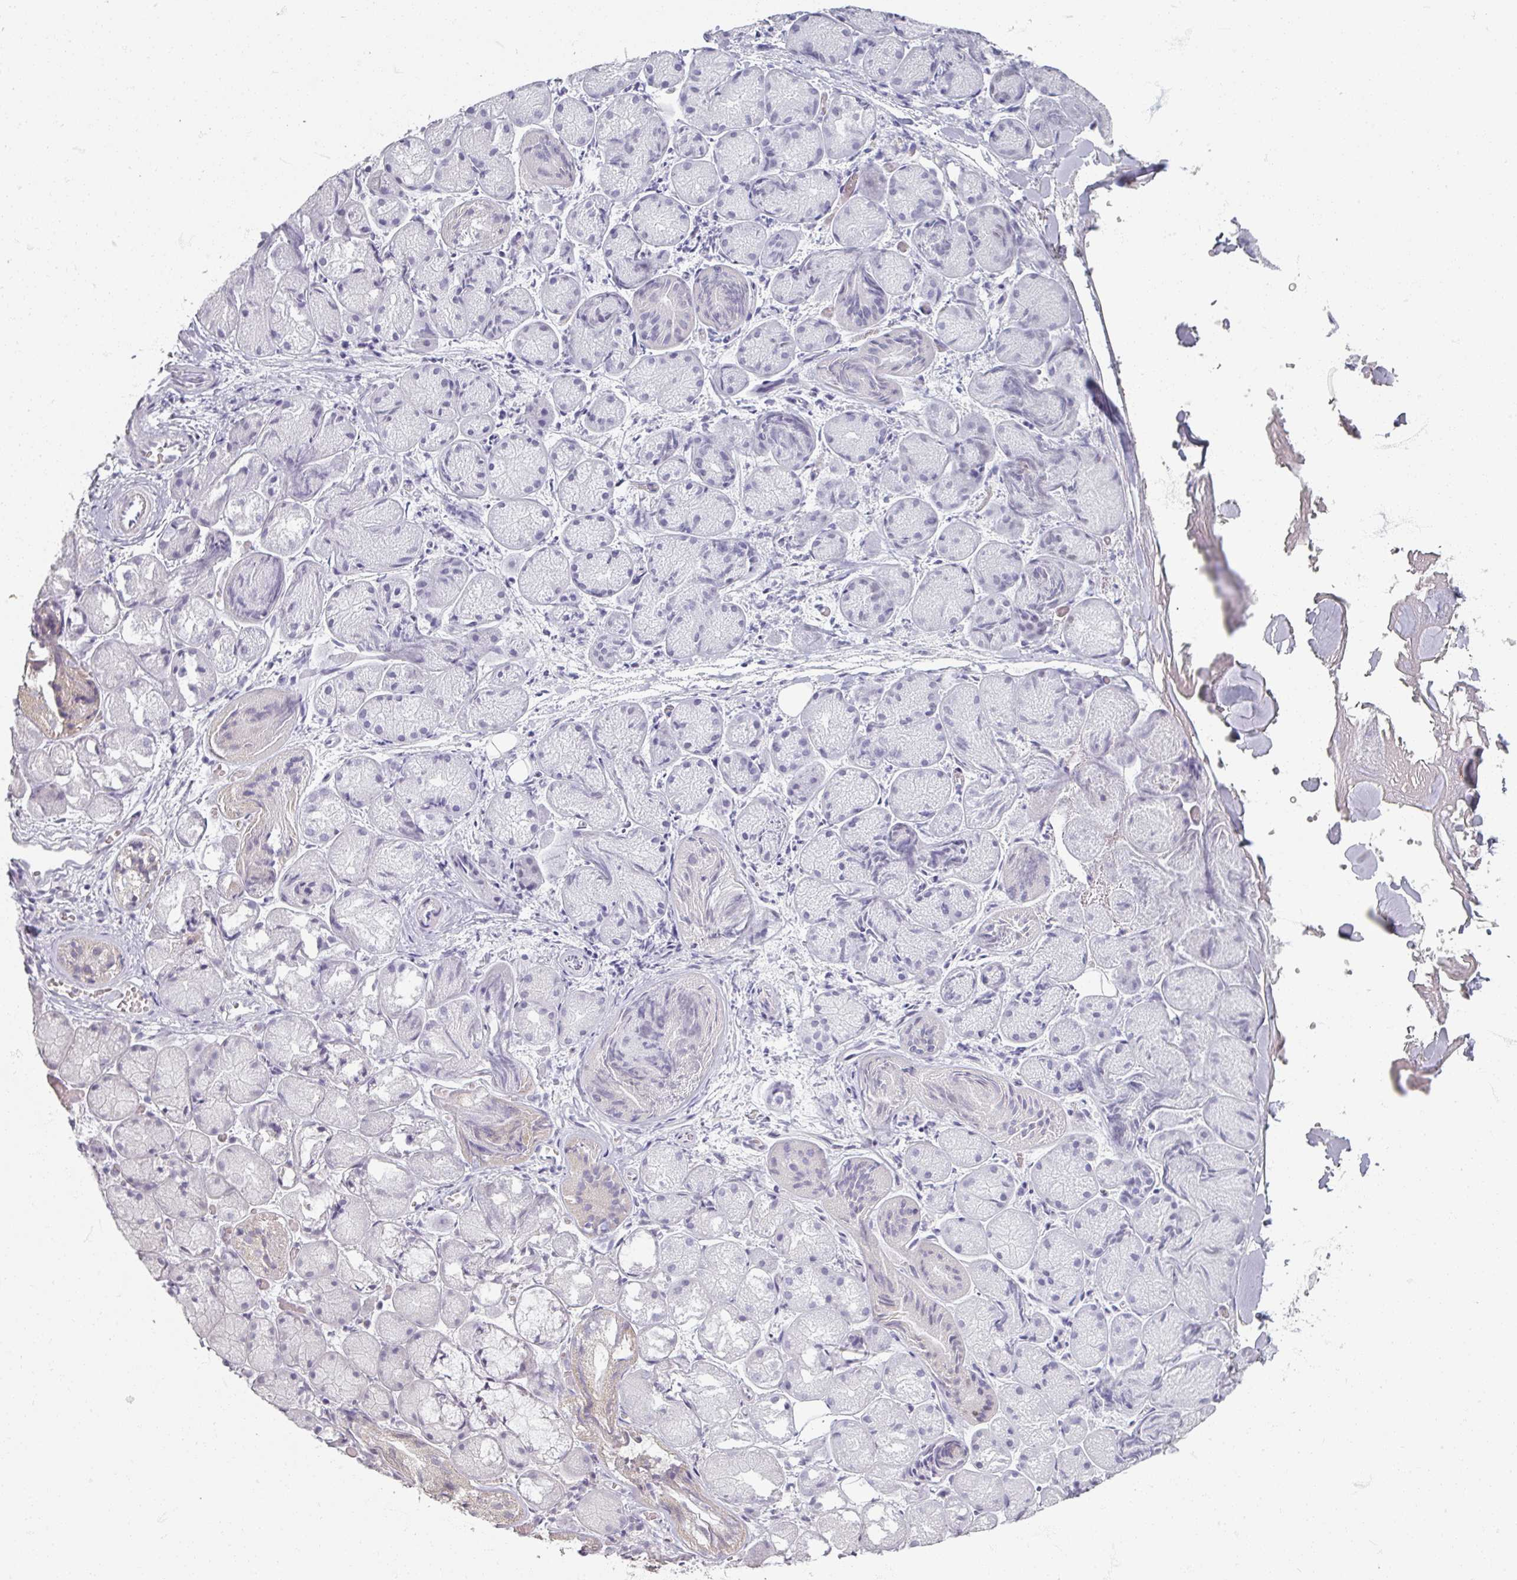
{"staining": {"intensity": "negative", "quantity": "none", "location": "none"}, "tissue": "salivary gland", "cell_type": "Glandular cells", "image_type": "normal", "snomed": [{"axis": "morphology", "description": "Normal tissue, NOS"}, {"axis": "topography", "description": "Salivary gland"}], "caption": "Glandular cells show no significant protein expression in benign salivary gland. (DAB immunohistochemistry with hematoxylin counter stain).", "gene": "SOX11", "patient": {"sex": "female", "age": 24}}